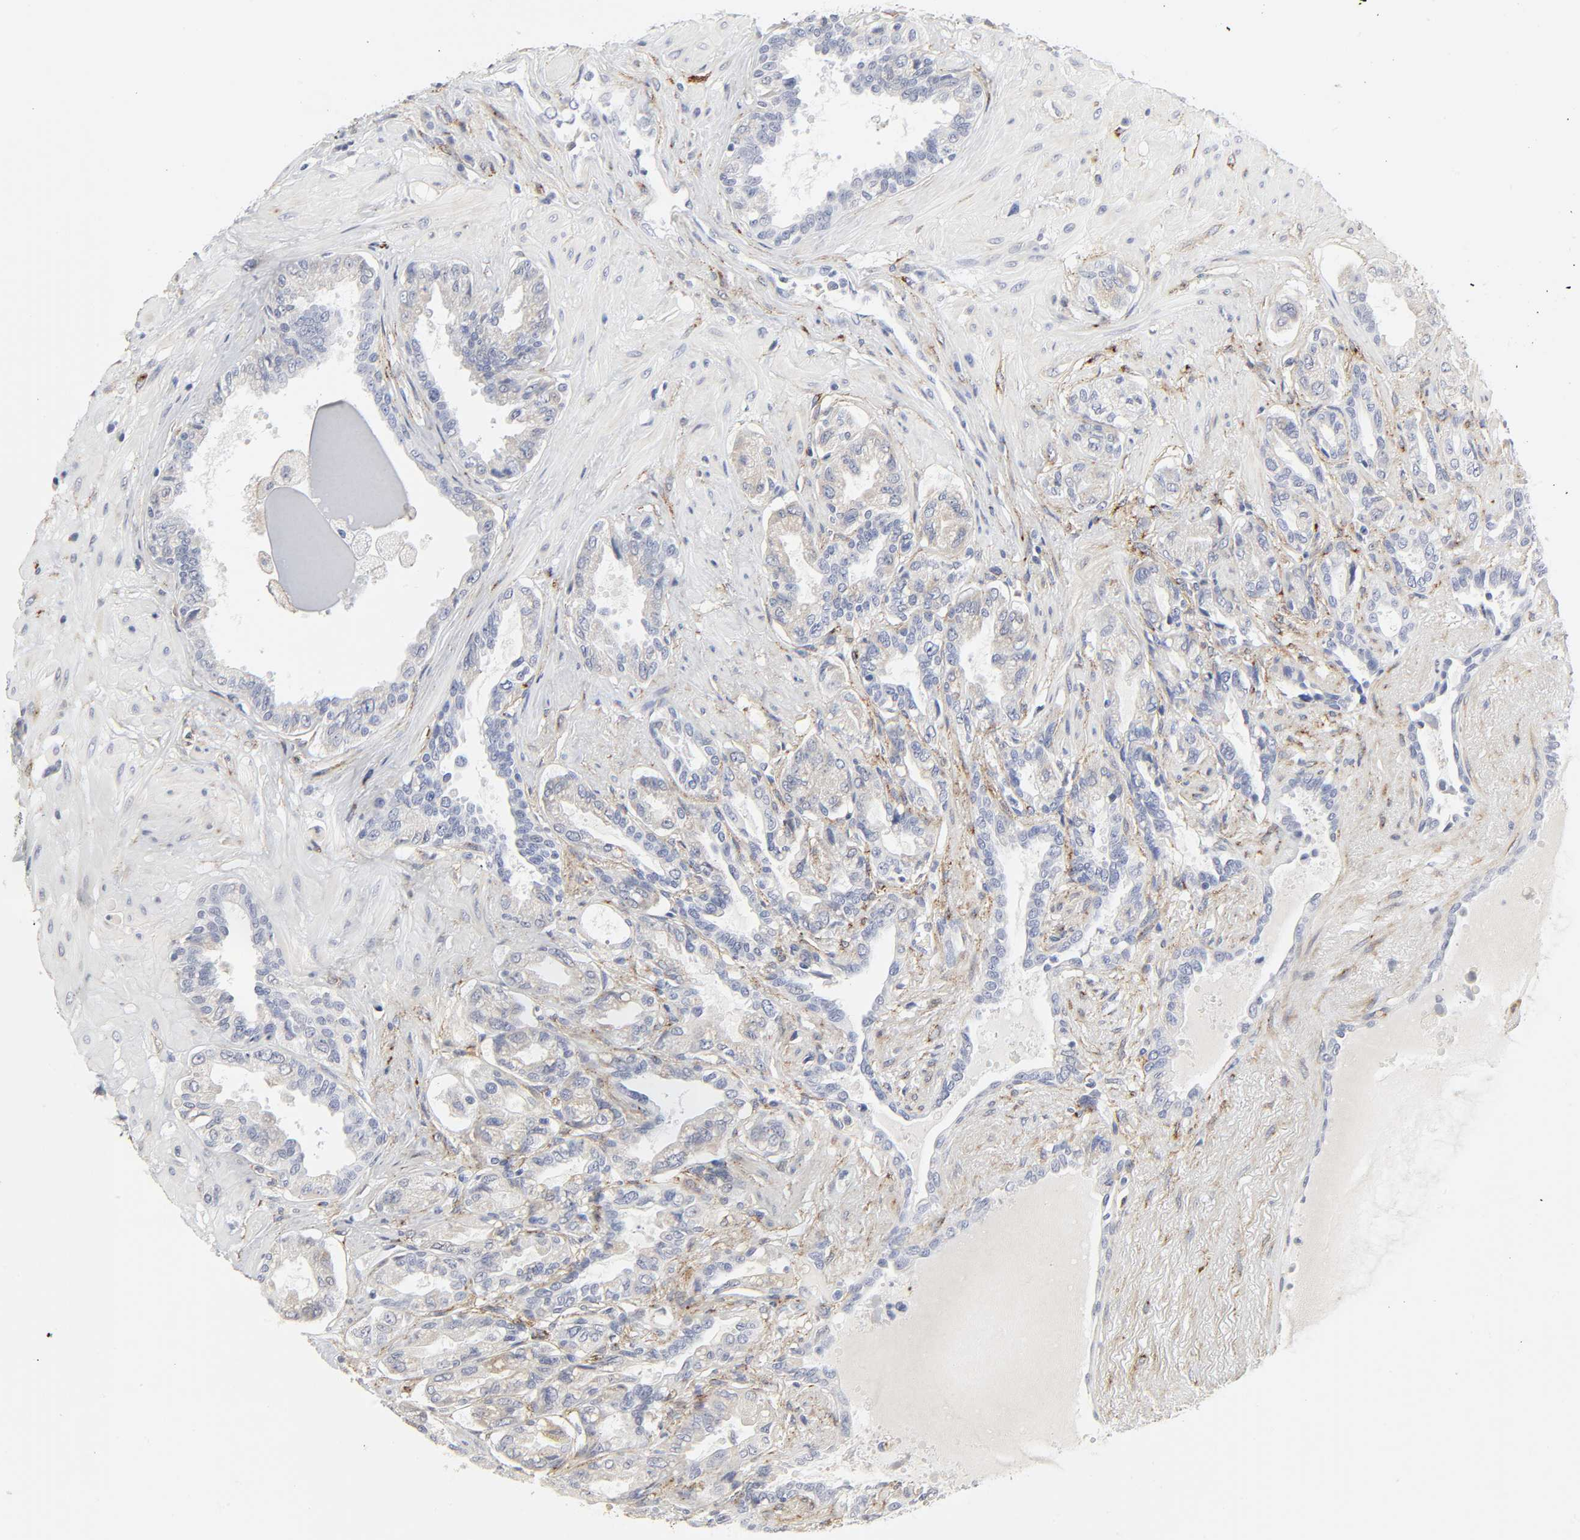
{"staining": {"intensity": "negative", "quantity": "none", "location": "none"}, "tissue": "seminal vesicle", "cell_type": "Glandular cells", "image_type": "normal", "snomed": [{"axis": "morphology", "description": "Normal tissue, NOS"}, {"axis": "topography", "description": "Seminal veicle"}], "caption": "This is an immunohistochemistry histopathology image of benign seminal vesicle. There is no staining in glandular cells.", "gene": "LRP1", "patient": {"sex": "male", "age": 61}}